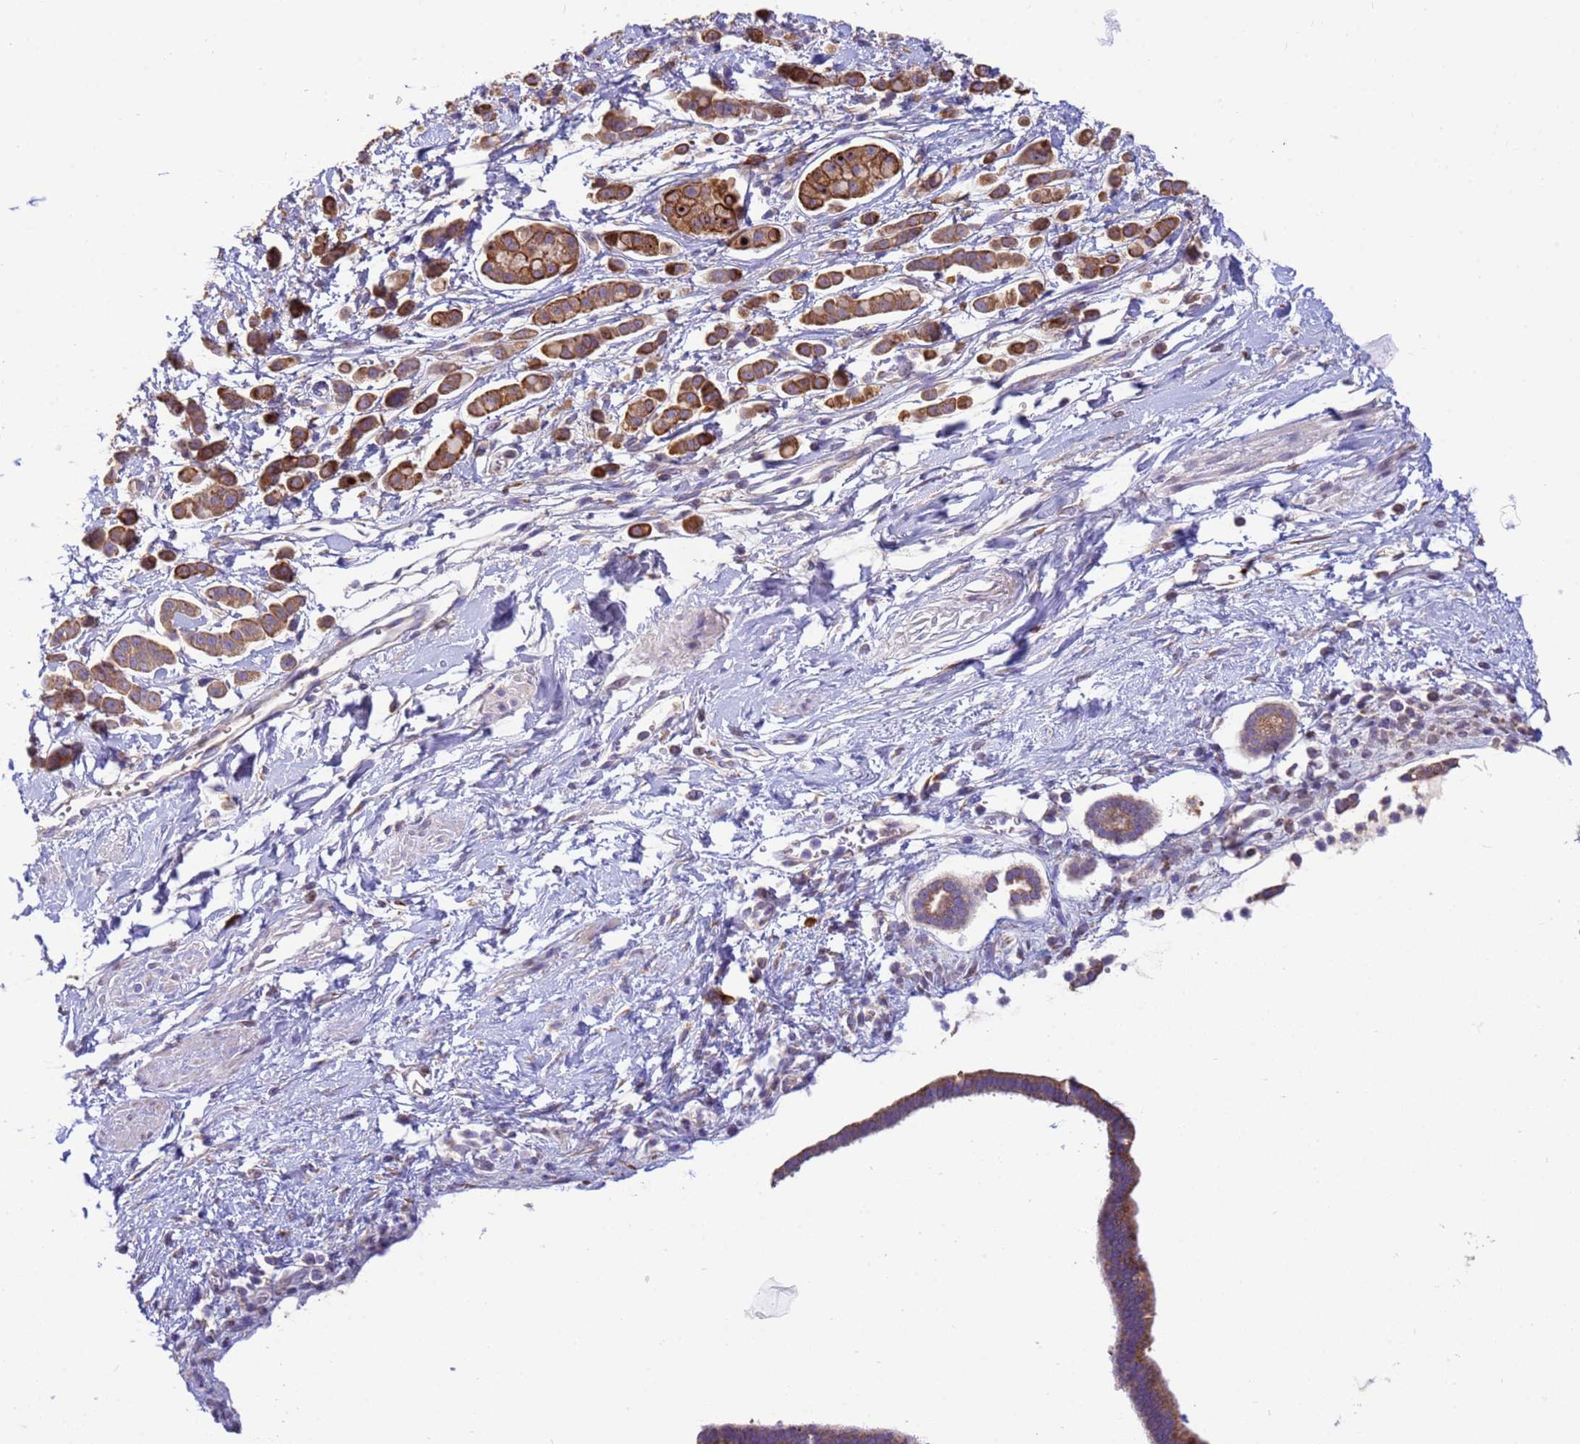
{"staining": {"intensity": "strong", "quantity": ">75%", "location": "cytoplasmic/membranous"}, "tissue": "pancreatic cancer", "cell_type": "Tumor cells", "image_type": "cancer", "snomed": [{"axis": "morphology", "description": "Normal tissue, NOS"}, {"axis": "morphology", "description": "Adenocarcinoma, NOS"}, {"axis": "topography", "description": "Pancreas"}], "caption": "A brown stain shows strong cytoplasmic/membranous positivity of a protein in human pancreatic cancer tumor cells.", "gene": "THAP5", "patient": {"sex": "female", "age": 64}}